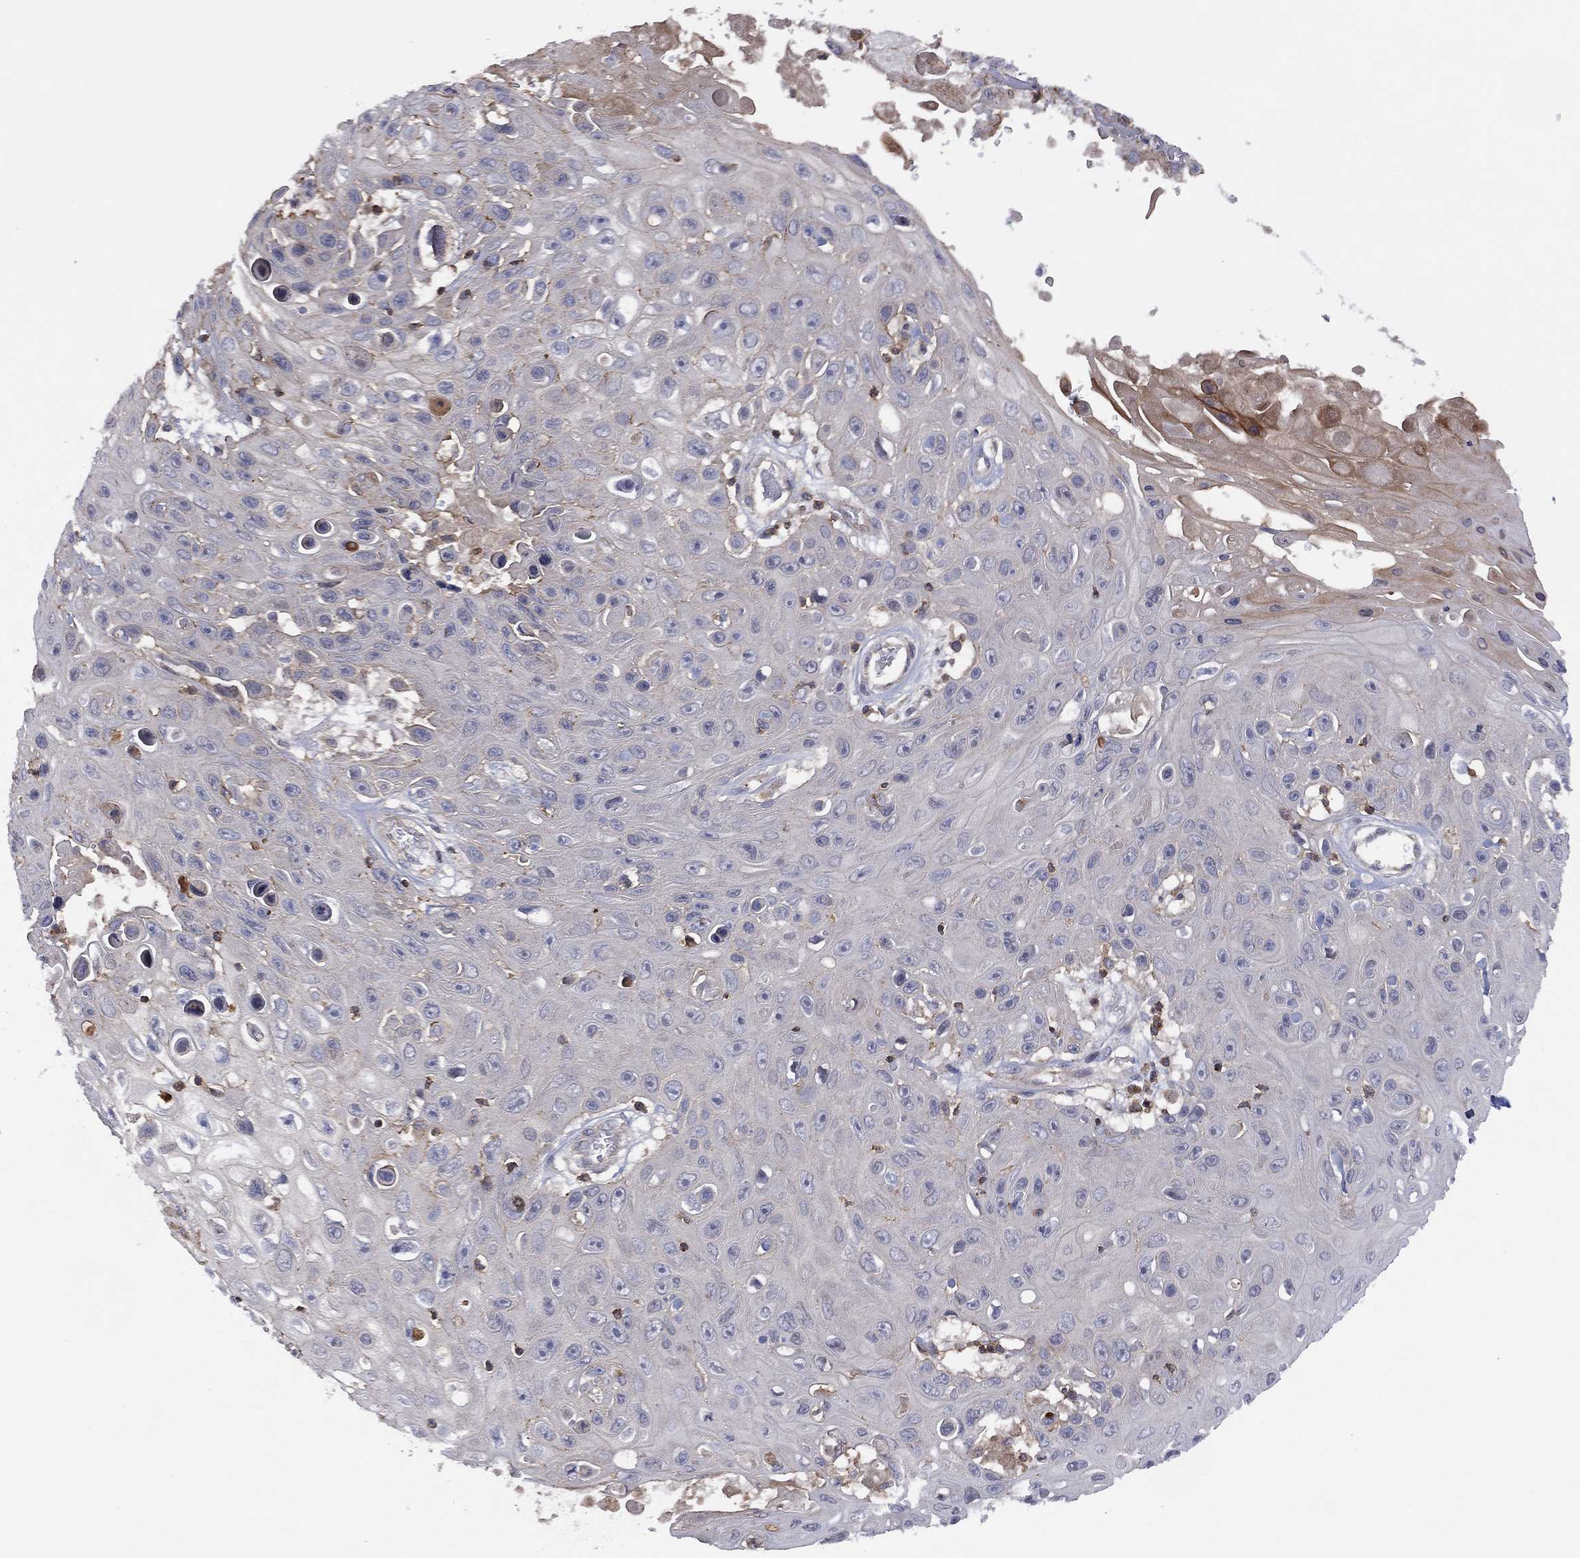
{"staining": {"intensity": "negative", "quantity": "none", "location": "none"}, "tissue": "skin cancer", "cell_type": "Tumor cells", "image_type": "cancer", "snomed": [{"axis": "morphology", "description": "Squamous cell carcinoma, NOS"}, {"axis": "topography", "description": "Skin"}], "caption": "There is no significant expression in tumor cells of squamous cell carcinoma (skin).", "gene": "DOCK8", "patient": {"sex": "male", "age": 82}}